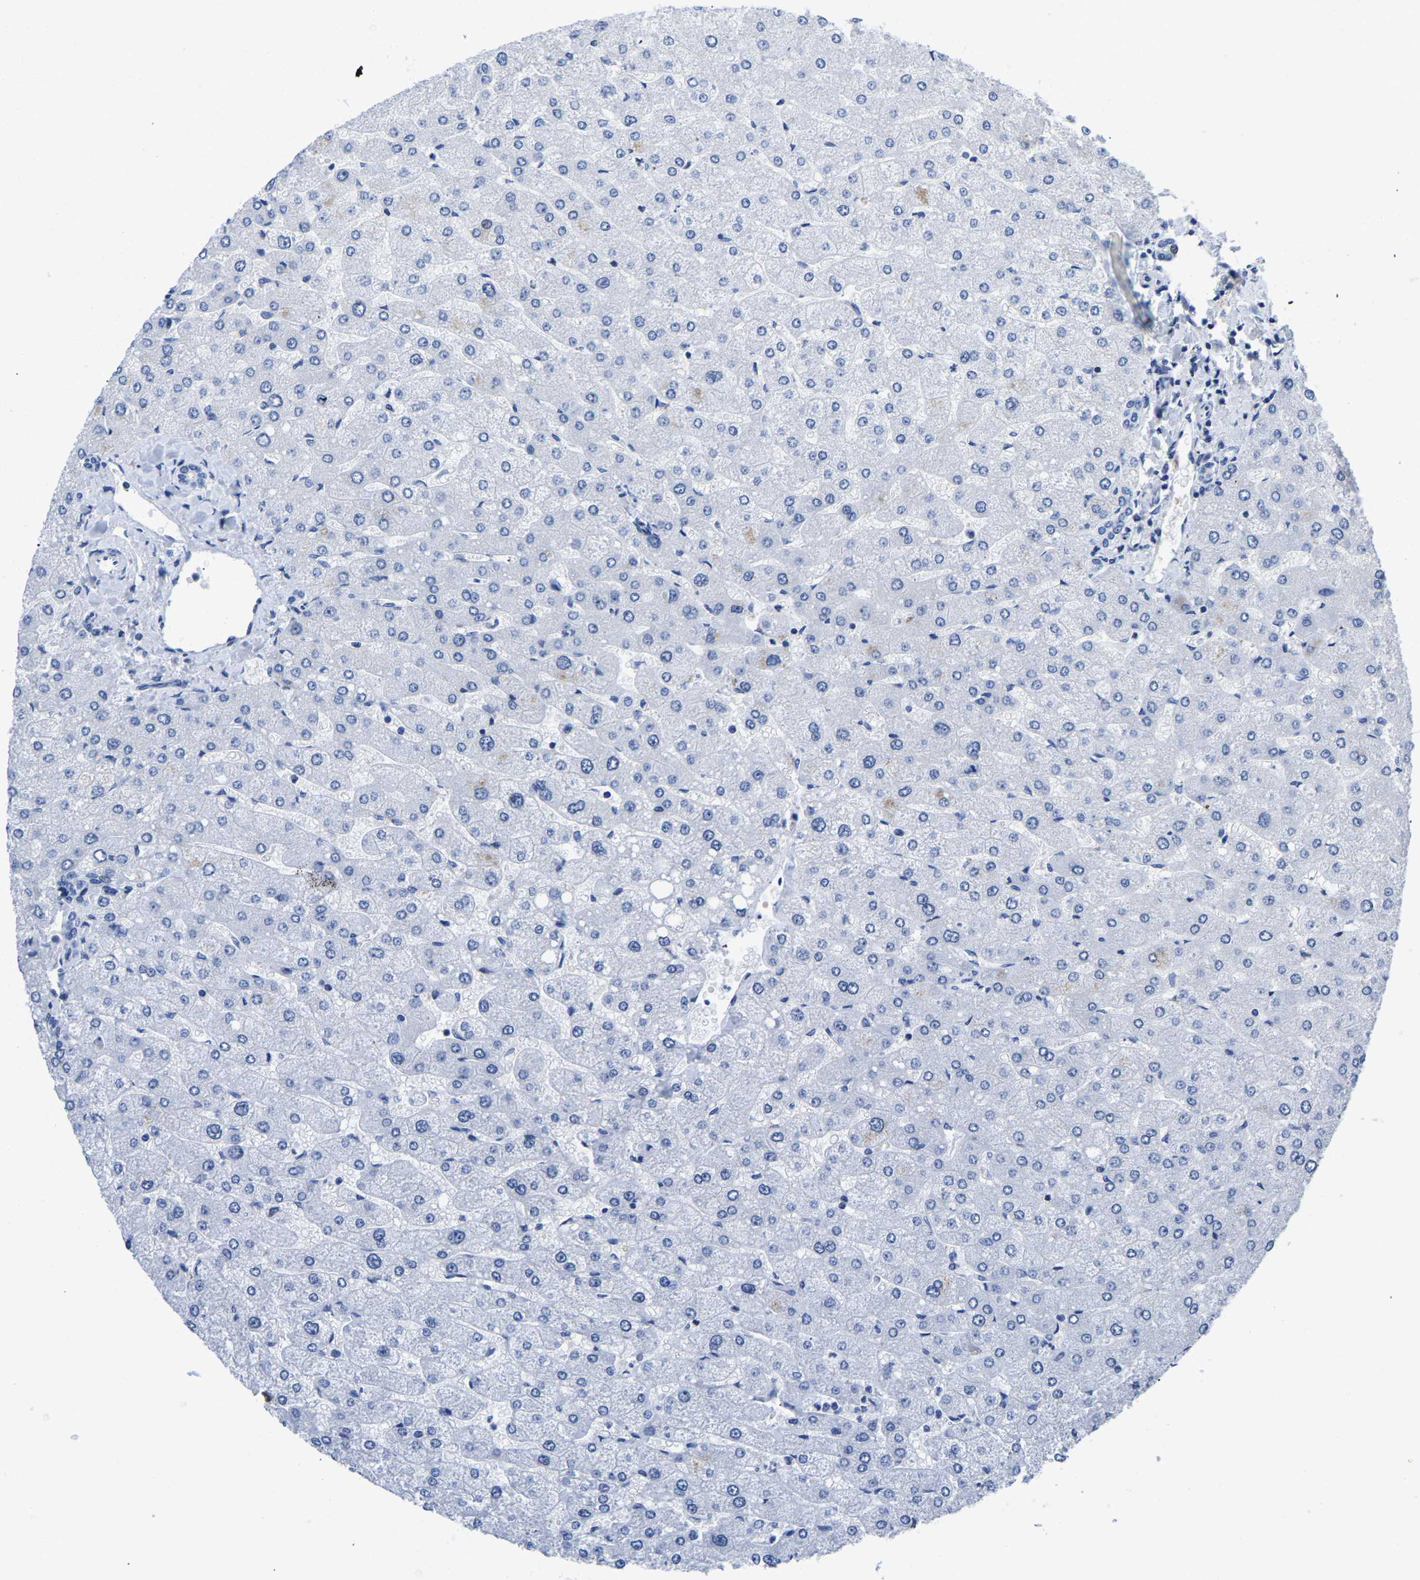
{"staining": {"intensity": "negative", "quantity": "none", "location": "none"}, "tissue": "liver", "cell_type": "Cholangiocytes", "image_type": "normal", "snomed": [{"axis": "morphology", "description": "Normal tissue, NOS"}, {"axis": "topography", "description": "Liver"}], "caption": "The histopathology image reveals no significant expression in cholangiocytes of liver.", "gene": "UPK3A", "patient": {"sex": "male", "age": 55}}